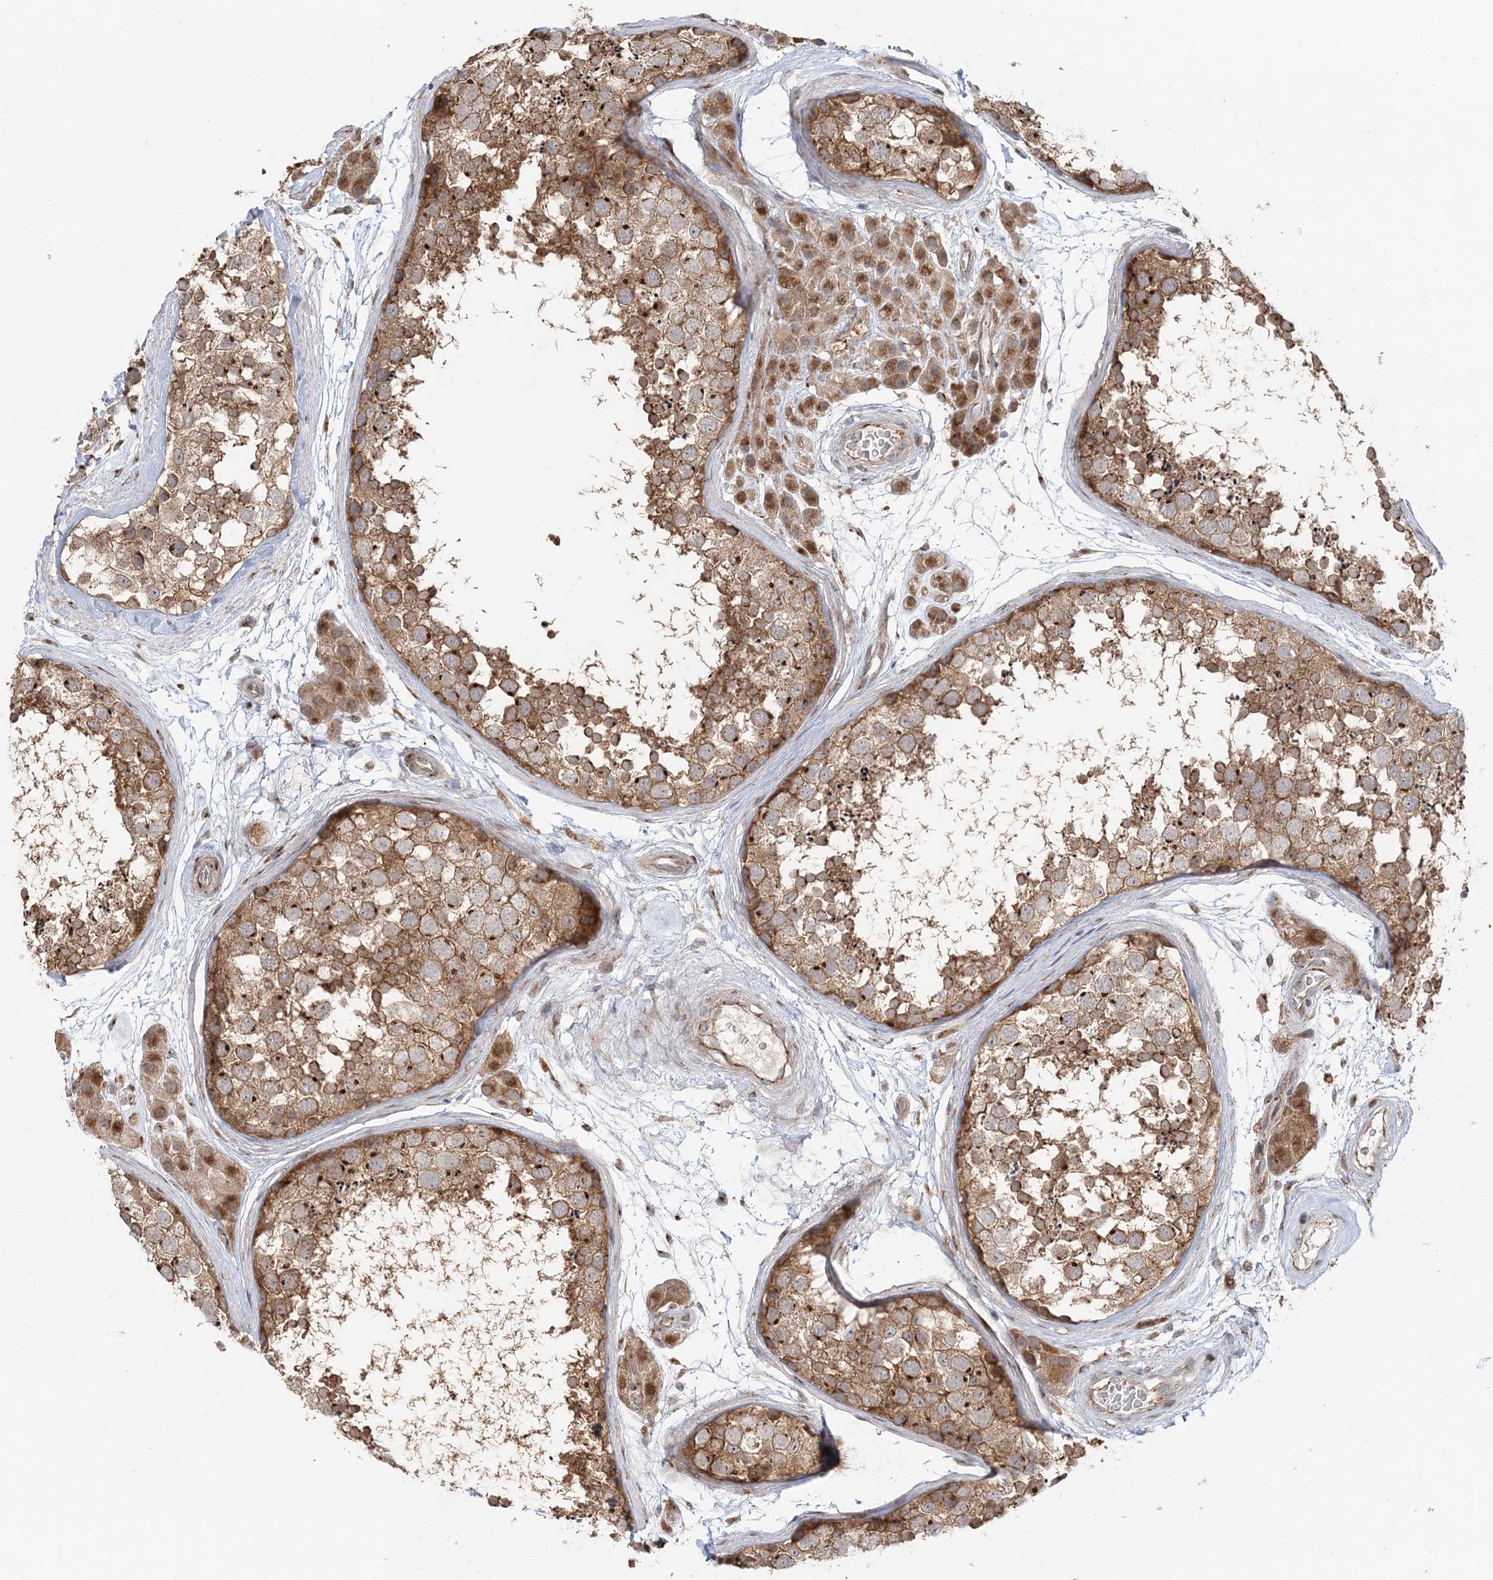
{"staining": {"intensity": "moderate", "quantity": ">75%", "location": "cytoplasmic/membranous"}, "tissue": "testis", "cell_type": "Cells in seminiferous ducts", "image_type": "normal", "snomed": [{"axis": "morphology", "description": "Normal tissue, NOS"}, {"axis": "topography", "description": "Testis"}], "caption": "High-magnification brightfield microscopy of benign testis stained with DAB (brown) and counterstained with hematoxylin (blue). cells in seminiferous ducts exhibit moderate cytoplasmic/membranous positivity is present in about>75% of cells. The protein is shown in brown color, while the nuclei are stained blue.", "gene": "ABCC3", "patient": {"sex": "male", "age": 56}}